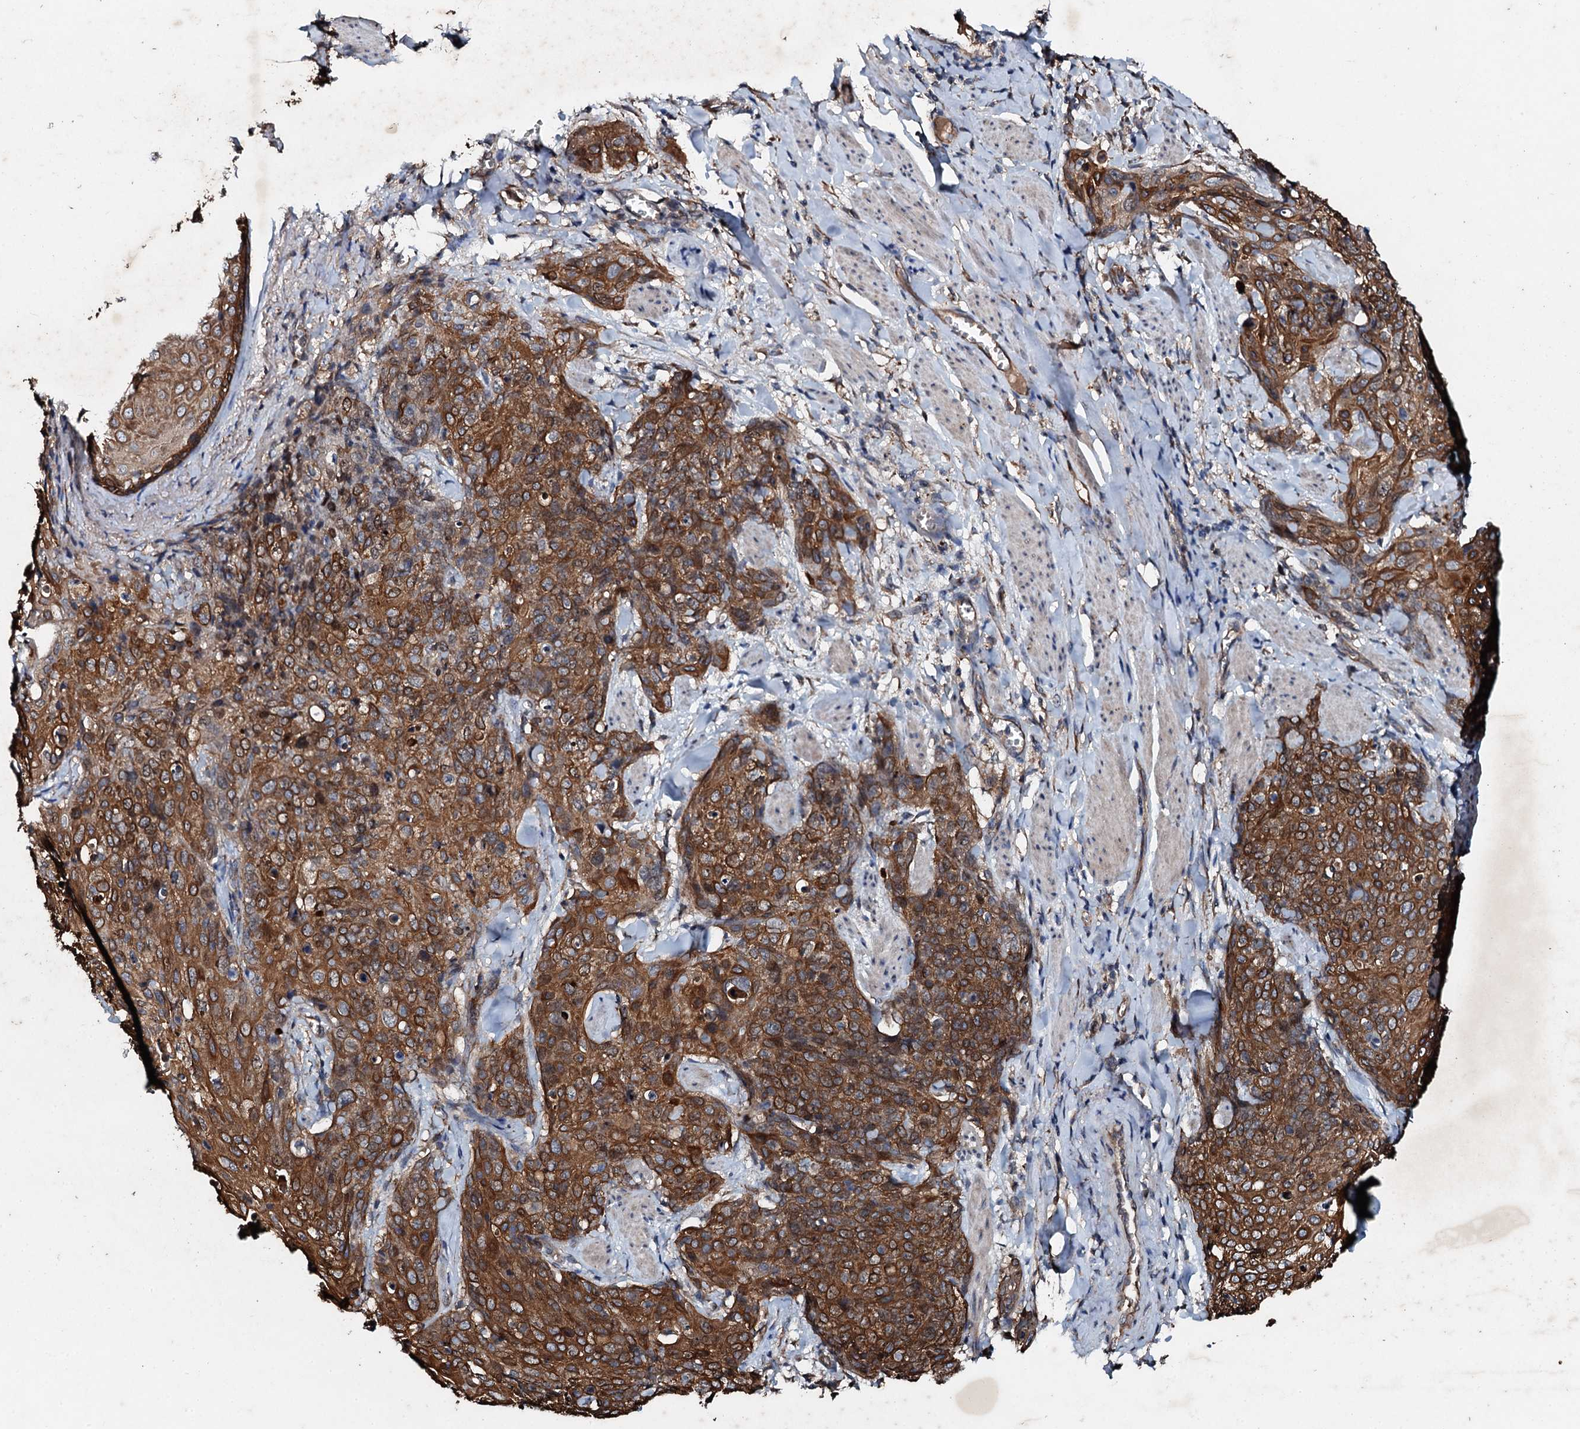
{"staining": {"intensity": "moderate", "quantity": ">75%", "location": "cytoplasmic/membranous"}, "tissue": "skin cancer", "cell_type": "Tumor cells", "image_type": "cancer", "snomed": [{"axis": "morphology", "description": "Squamous cell carcinoma, NOS"}, {"axis": "topography", "description": "Skin"}, {"axis": "topography", "description": "Vulva"}], "caption": "DAB immunohistochemical staining of human skin squamous cell carcinoma demonstrates moderate cytoplasmic/membranous protein staining in about >75% of tumor cells.", "gene": "ADAMTS10", "patient": {"sex": "female", "age": 85}}